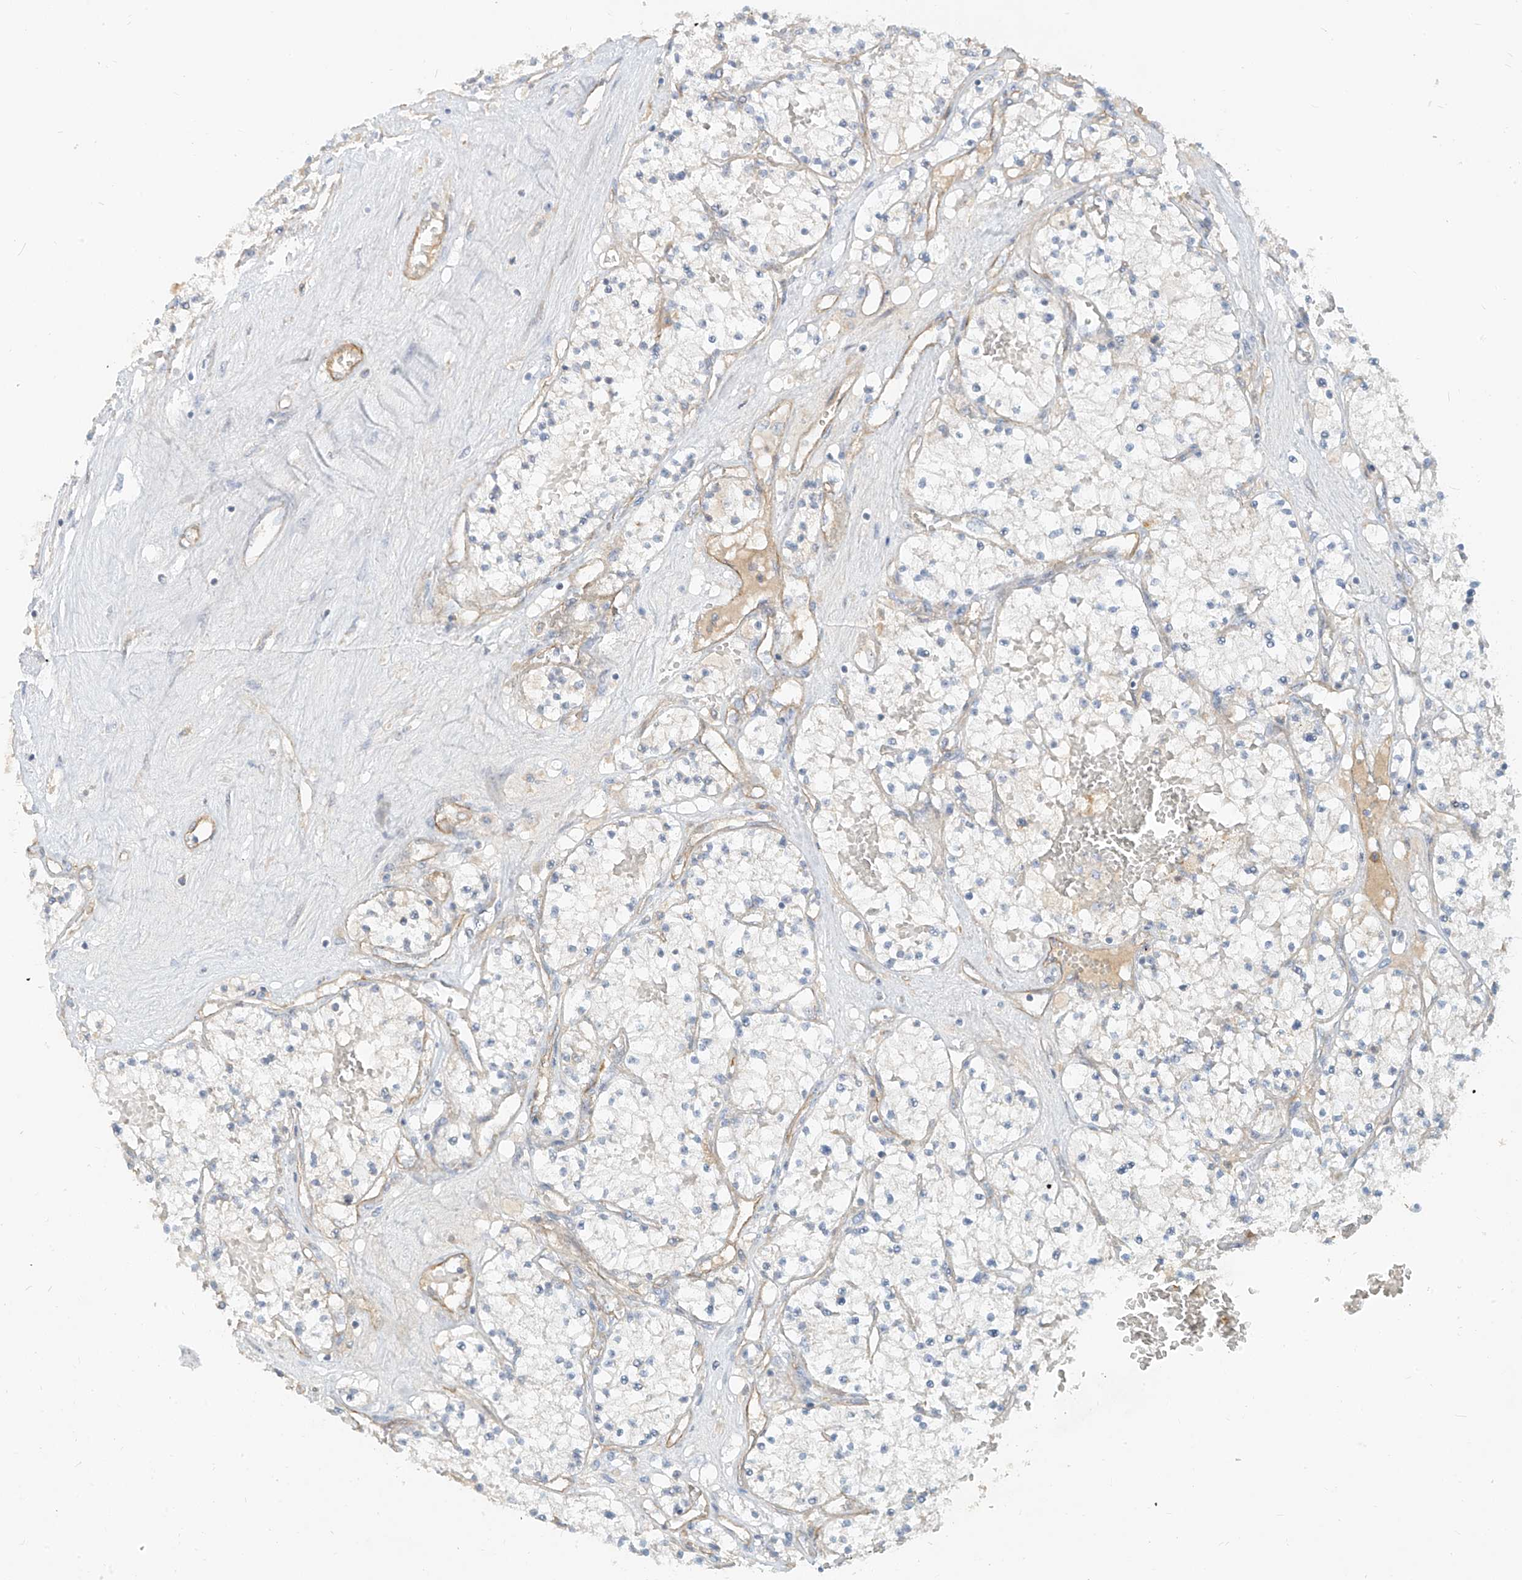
{"staining": {"intensity": "negative", "quantity": "none", "location": "none"}, "tissue": "renal cancer", "cell_type": "Tumor cells", "image_type": "cancer", "snomed": [{"axis": "morphology", "description": "Normal tissue, NOS"}, {"axis": "morphology", "description": "Adenocarcinoma, NOS"}, {"axis": "topography", "description": "Kidney"}], "caption": "The image displays no significant positivity in tumor cells of adenocarcinoma (renal).", "gene": "C2orf42", "patient": {"sex": "male", "age": 68}}